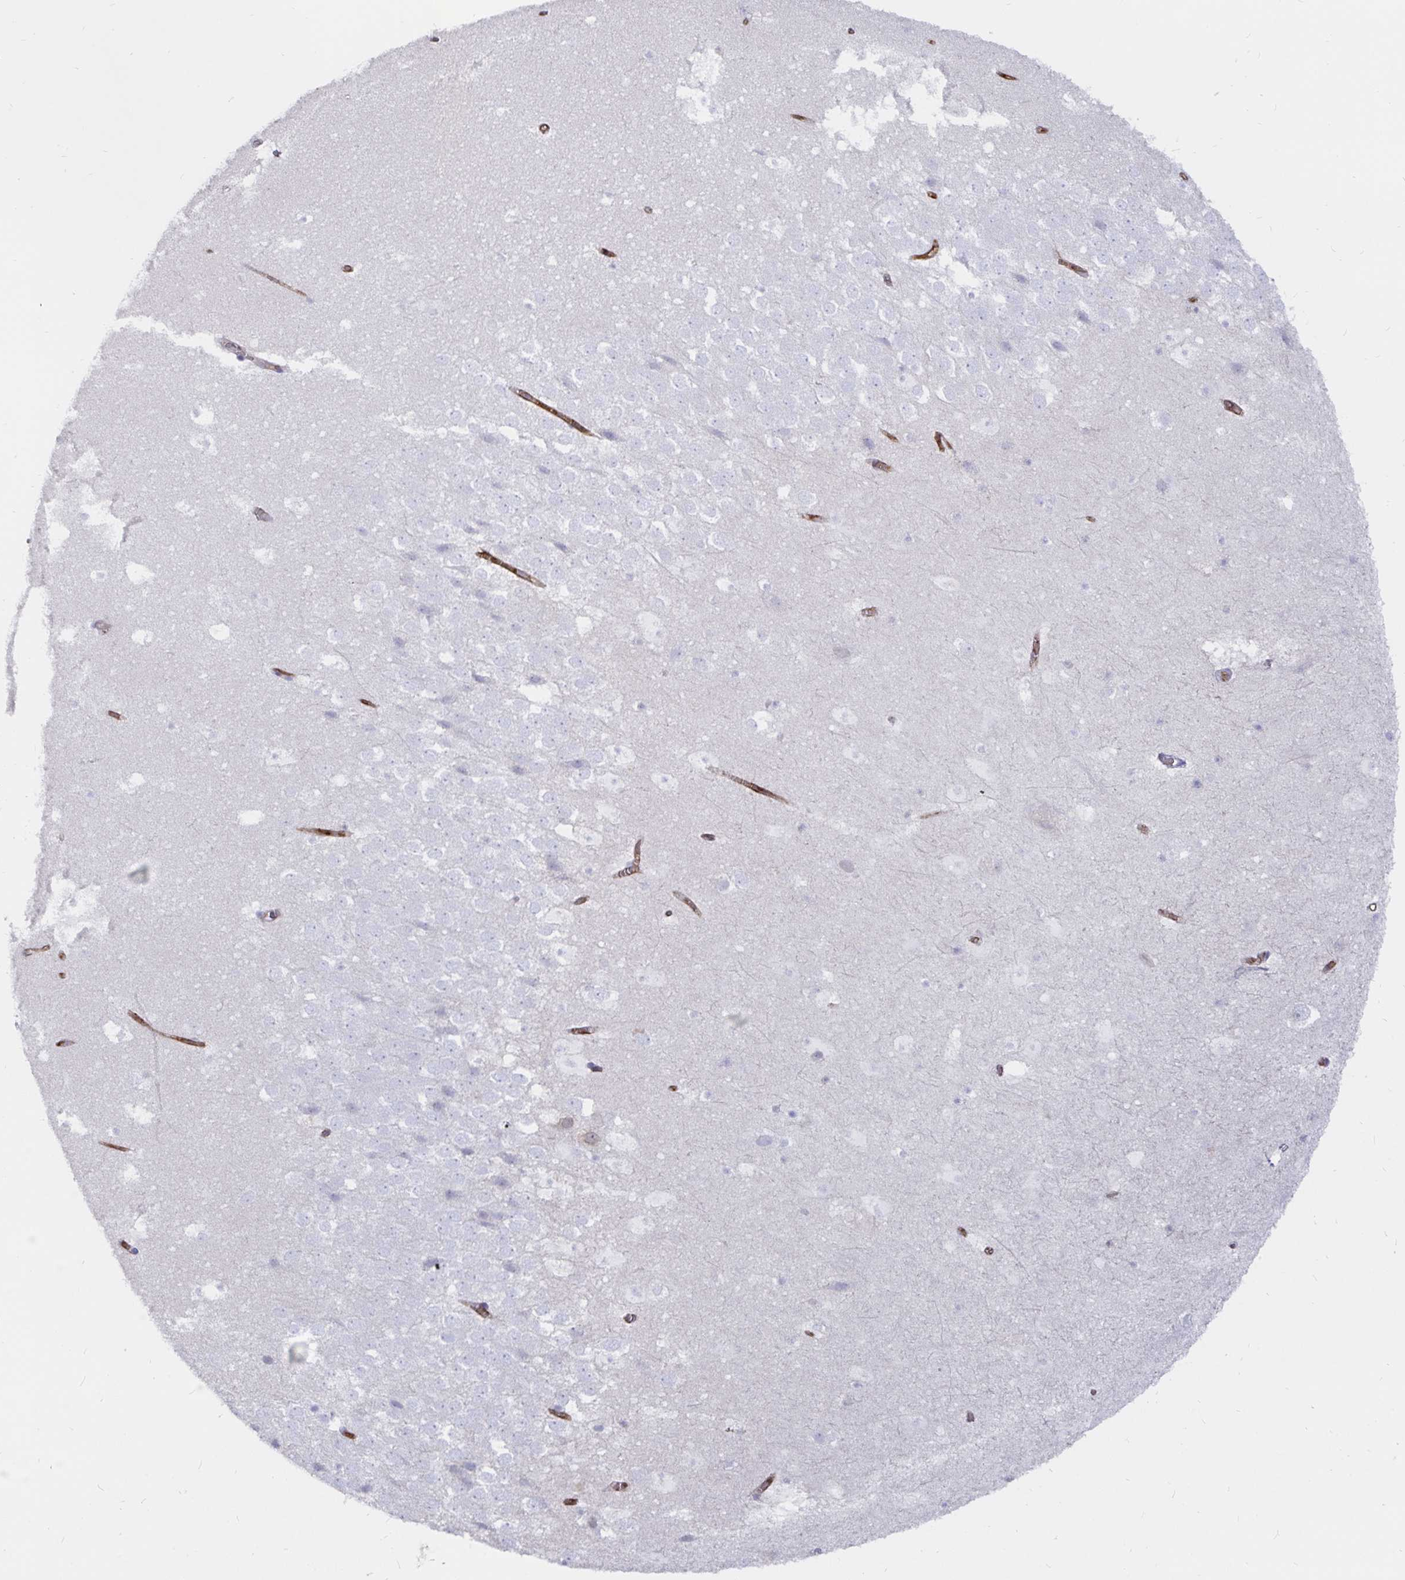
{"staining": {"intensity": "negative", "quantity": "none", "location": "none"}, "tissue": "hippocampus", "cell_type": "Glial cells", "image_type": "normal", "snomed": [{"axis": "morphology", "description": "Normal tissue, NOS"}, {"axis": "topography", "description": "Hippocampus"}], "caption": "Hippocampus stained for a protein using IHC shows no positivity glial cells.", "gene": "KCTD19", "patient": {"sex": "female", "age": 42}}